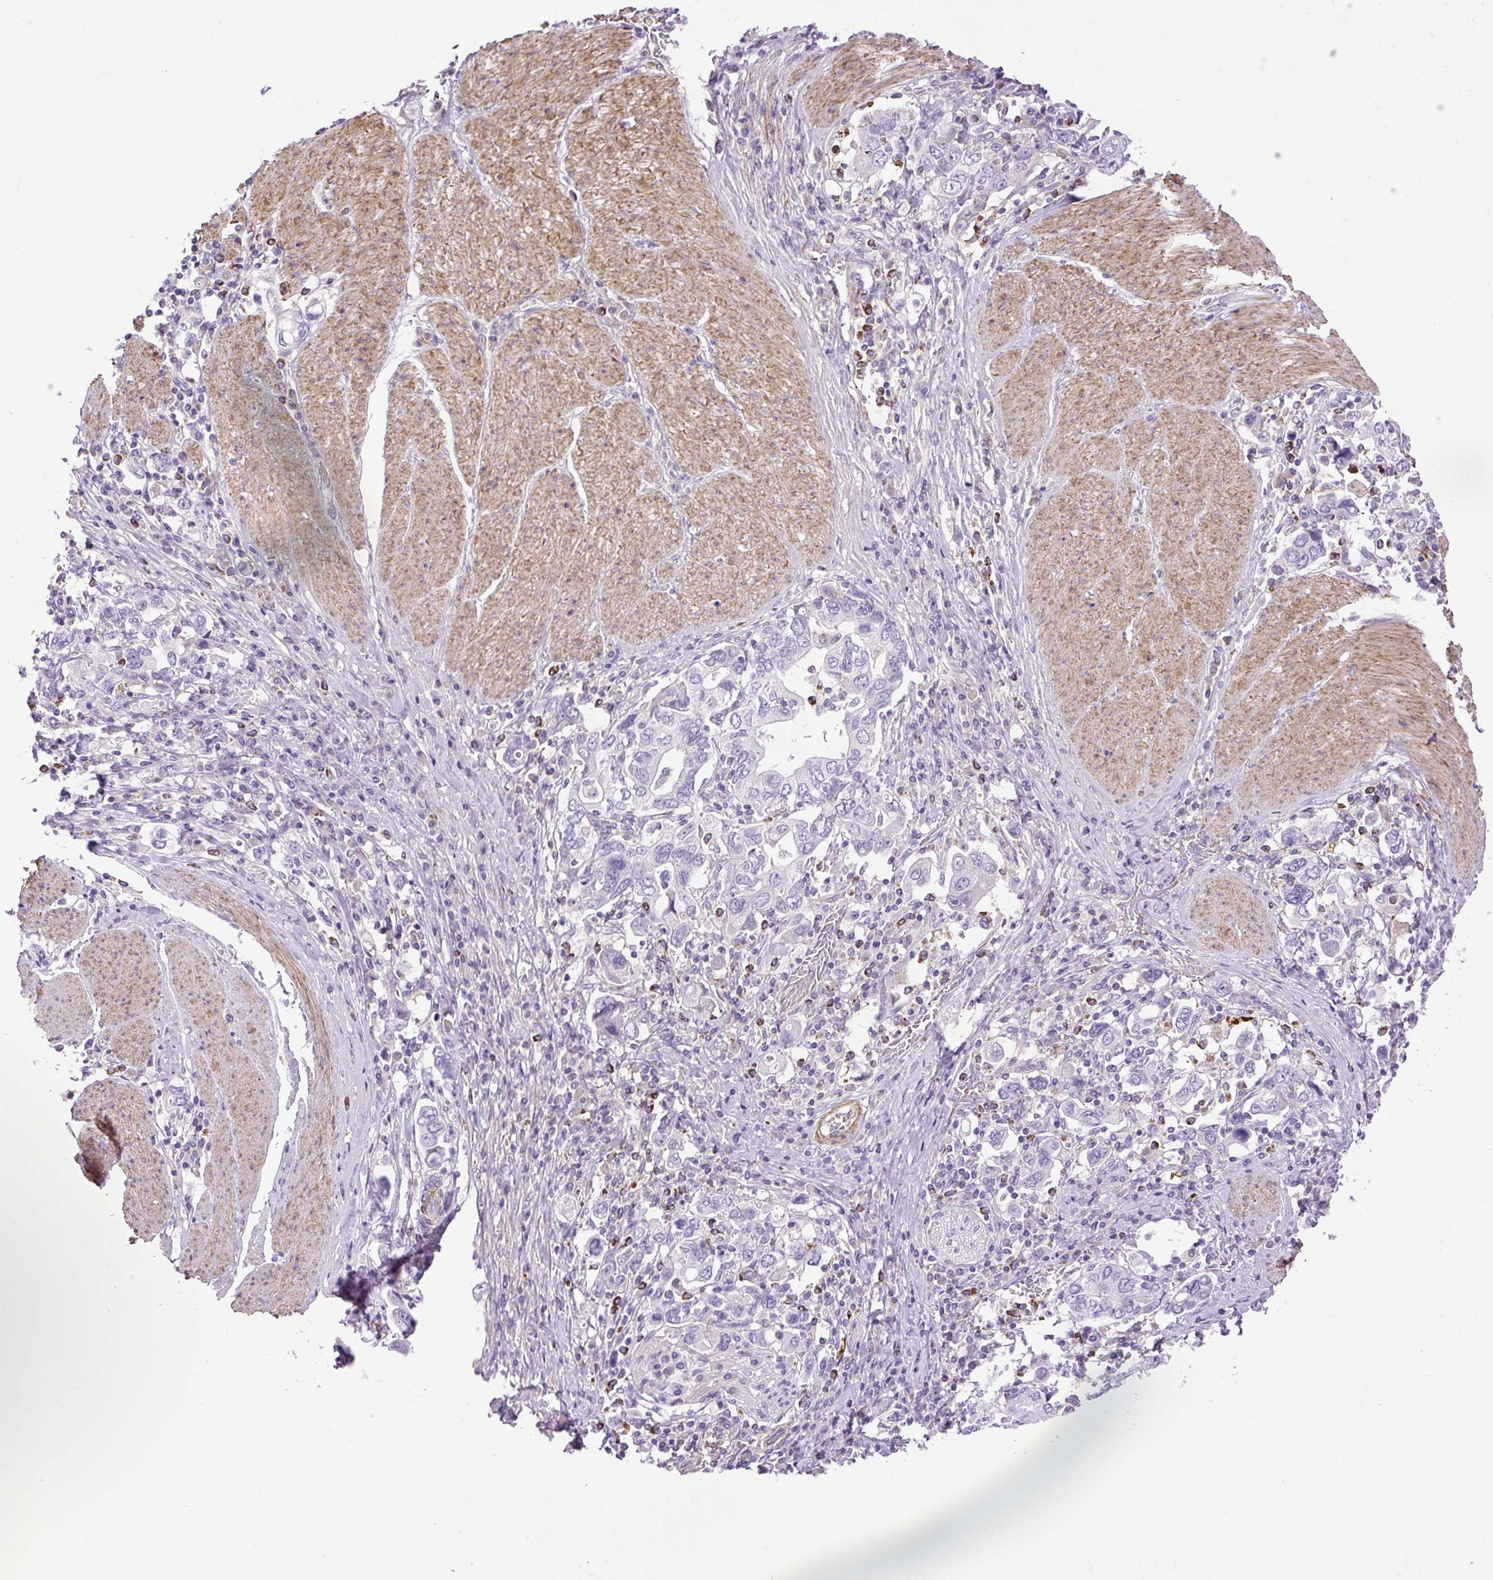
{"staining": {"intensity": "negative", "quantity": "none", "location": "none"}, "tissue": "stomach cancer", "cell_type": "Tumor cells", "image_type": "cancer", "snomed": [{"axis": "morphology", "description": "Adenocarcinoma, NOS"}, {"axis": "topography", "description": "Stomach, upper"}, {"axis": "topography", "description": "Stomach"}], "caption": "Immunohistochemistry (IHC) micrograph of neoplastic tissue: stomach cancer stained with DAB displays no significant protein staining in tumor cells.", "gene": "VWA7", "patient": {"sex": "male", "age": 62}}